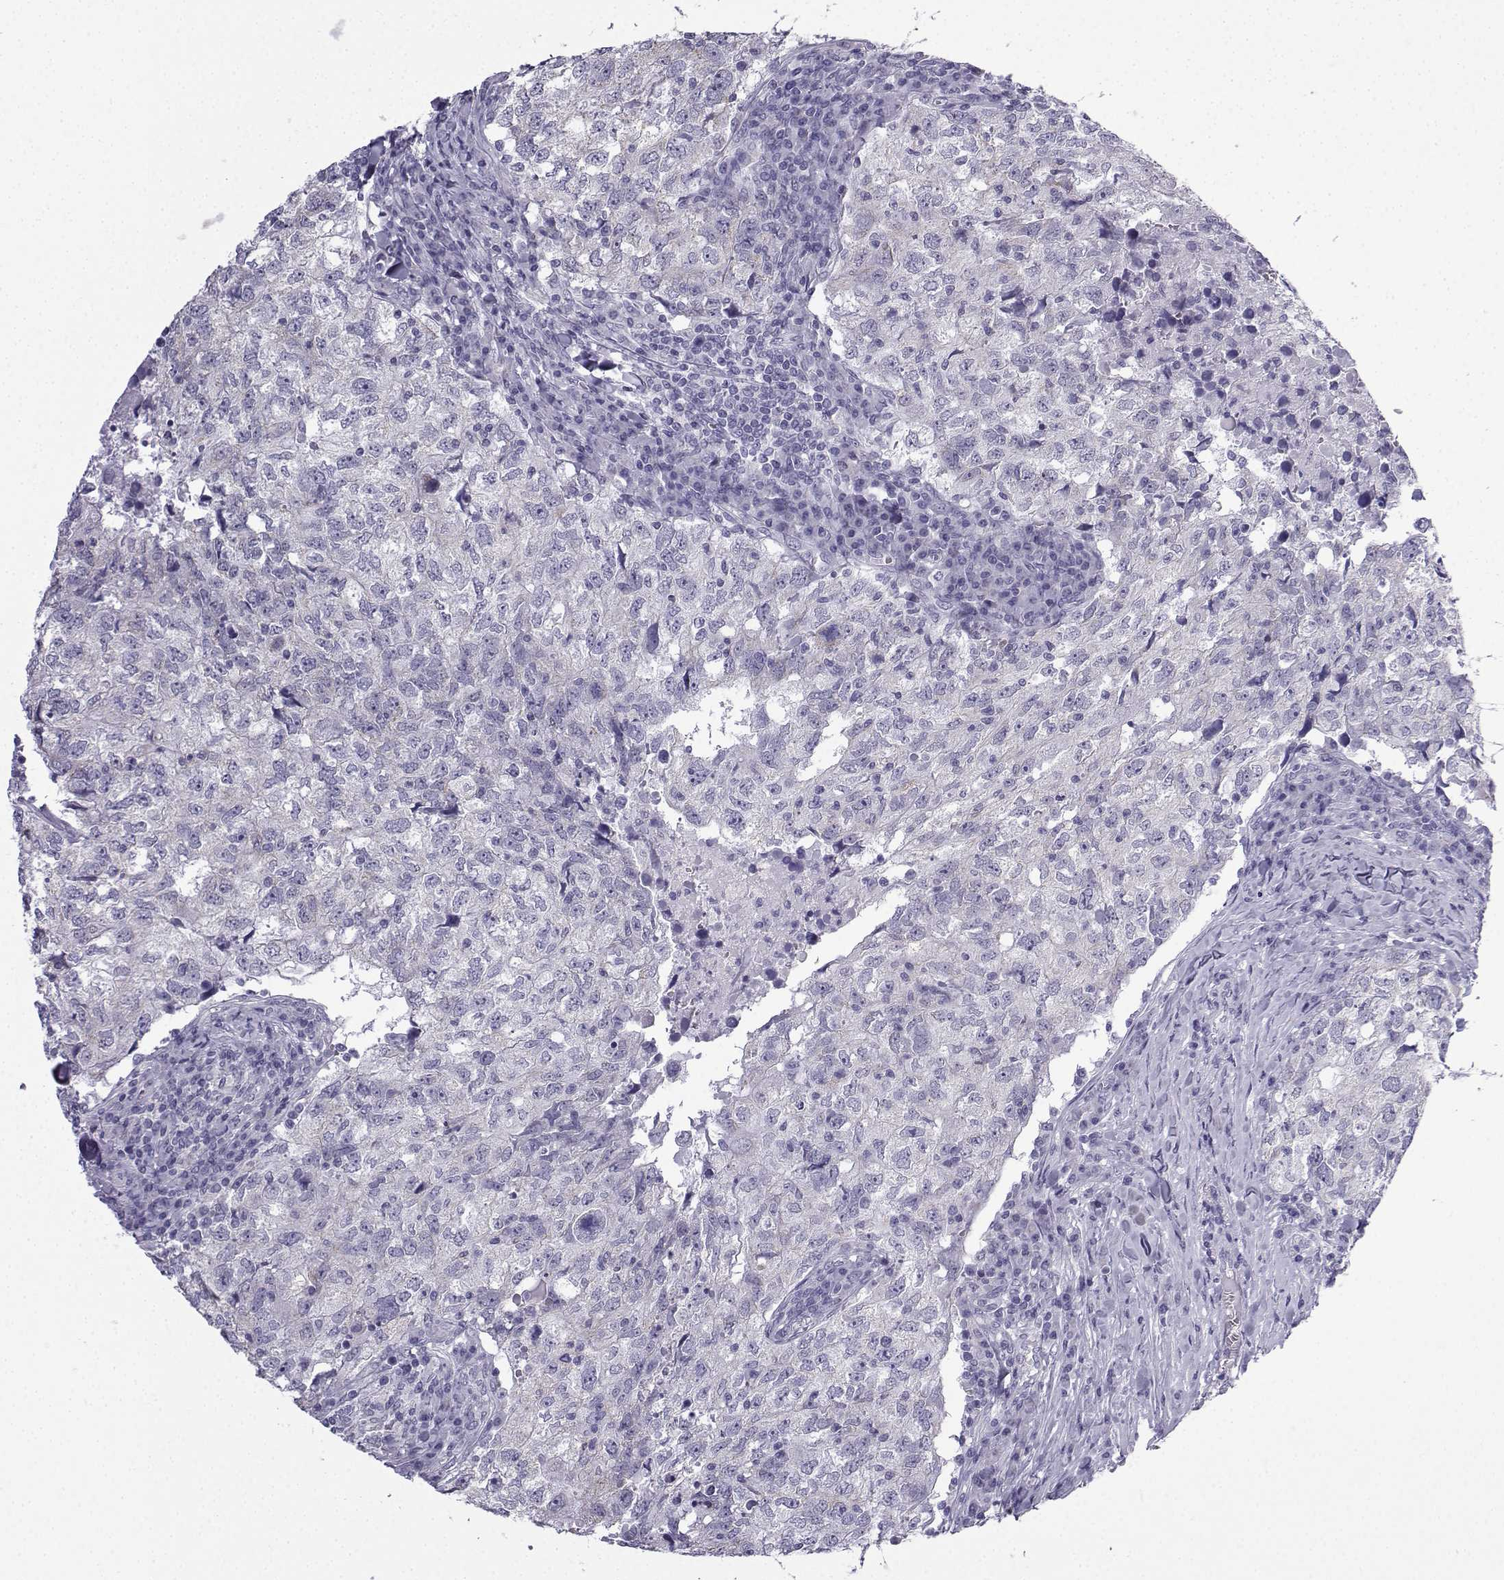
{"staining": {"intensity": "negative", "quantity": "none", "location": "none"}, "tissue": "breast cancer", "cell_type": "Tumor cells", "image_type": "cancer", "snomed": [{"axis": "morphology", "description": "Duct carcinoma"}, {"axis": "topography", "description": "Breast"}], "caption": "This histopathology image is of breast cancer (infiltrating ductal carcinoma) stained with immunohistochemistry to label a protein in brown with the nuclei are counter-stained blue. There is no staining in tumor cells.", "gene": "ACRBP", "patient": {"sex": "female", "age": 30}}